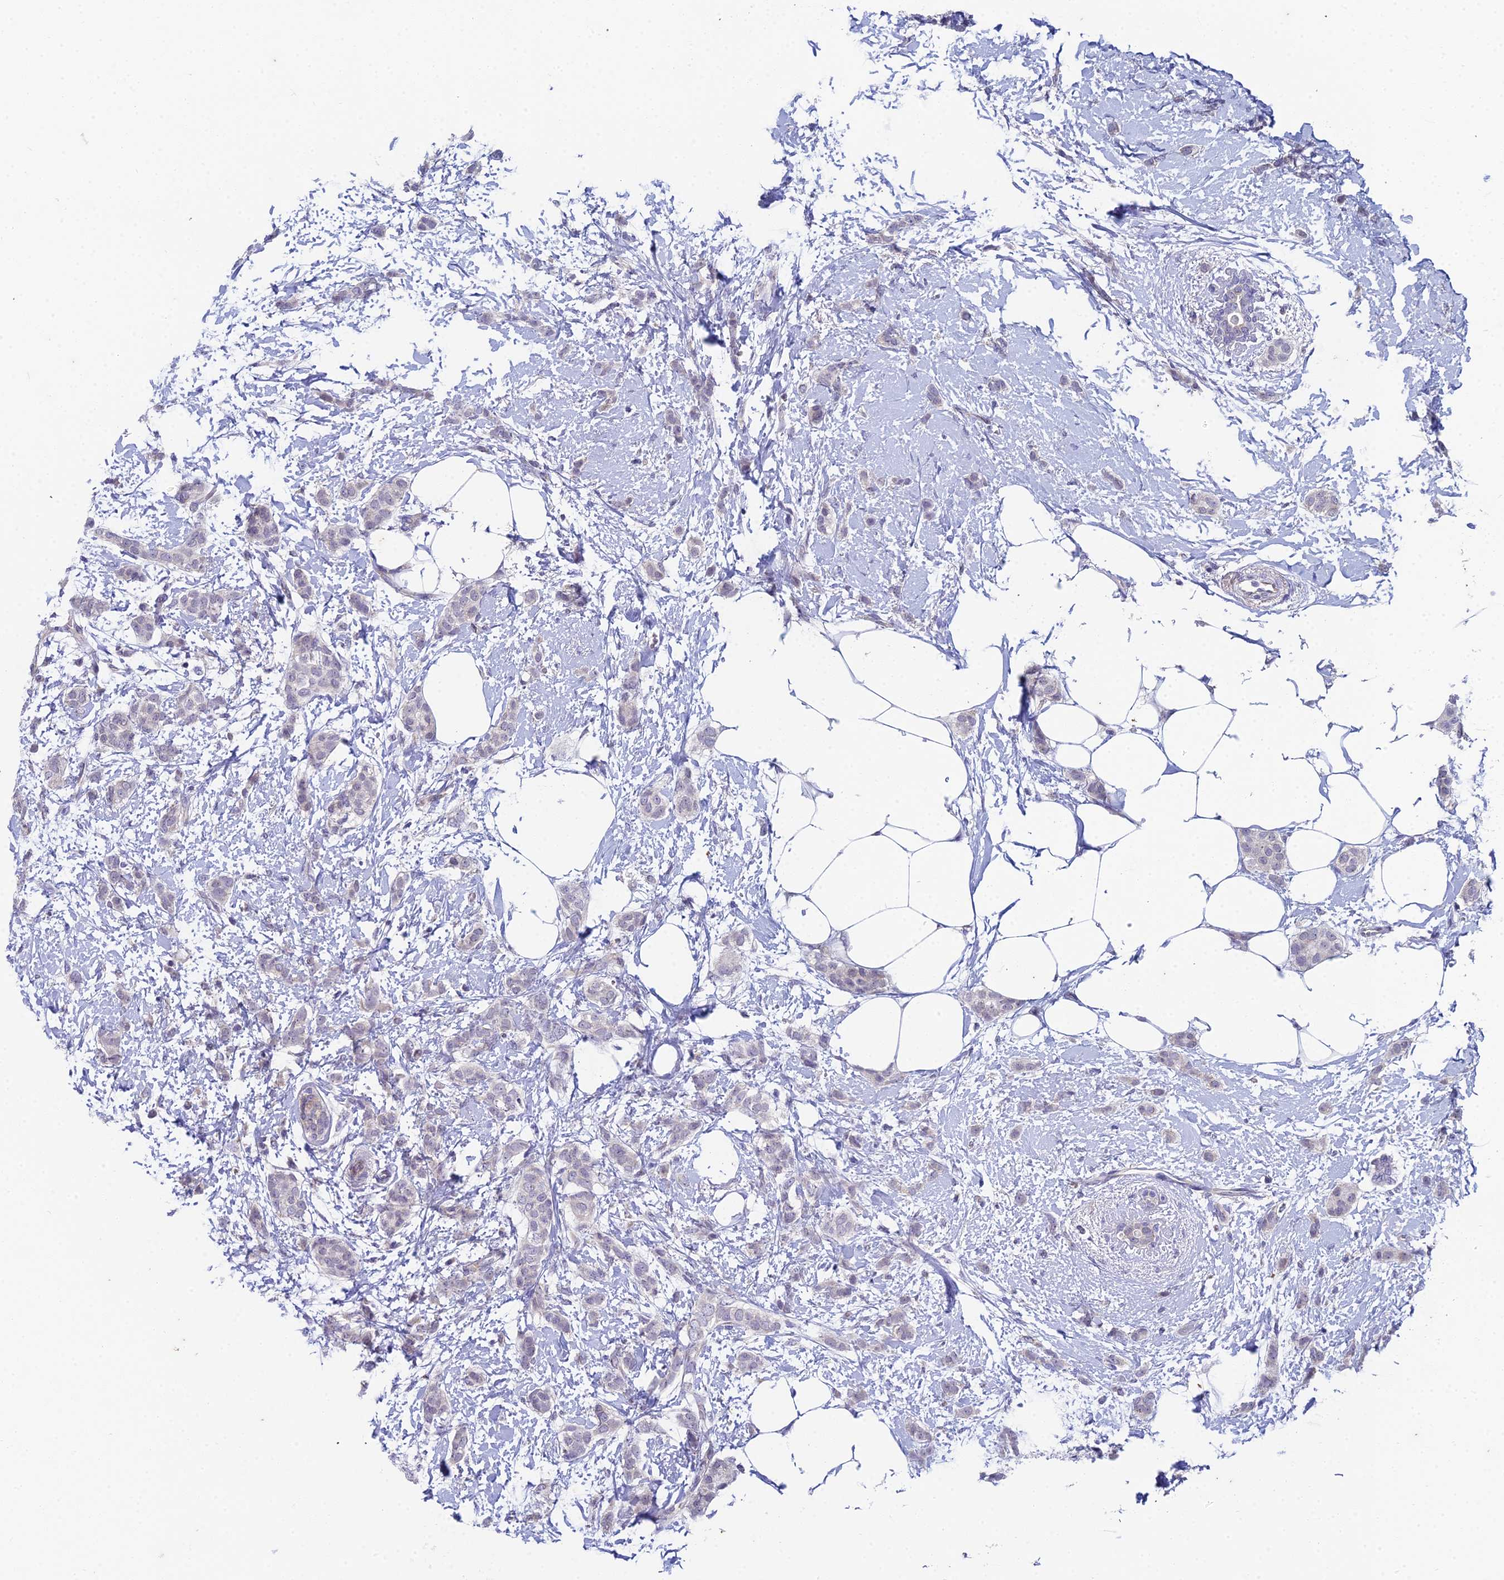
{"staining": {"intensity": "negative", "quantity": "none", "location": "none"}, "tissue": "breast cancer", "cell_type": "Tumor cells", "image_type": "cancer", "snomed": [{"axis": "morphology", "description": "Duct carcinoma"}, {"axis": "topography", "description": "Breast"}], "caption": "Immunohistochemistry (IHC) histopathology image of human breast cancer stained for a protein (brown), which shows no positivity in tumor cells.", "gene": "EEF2KMT", "patient": {"sex": "female", "age": 72}}